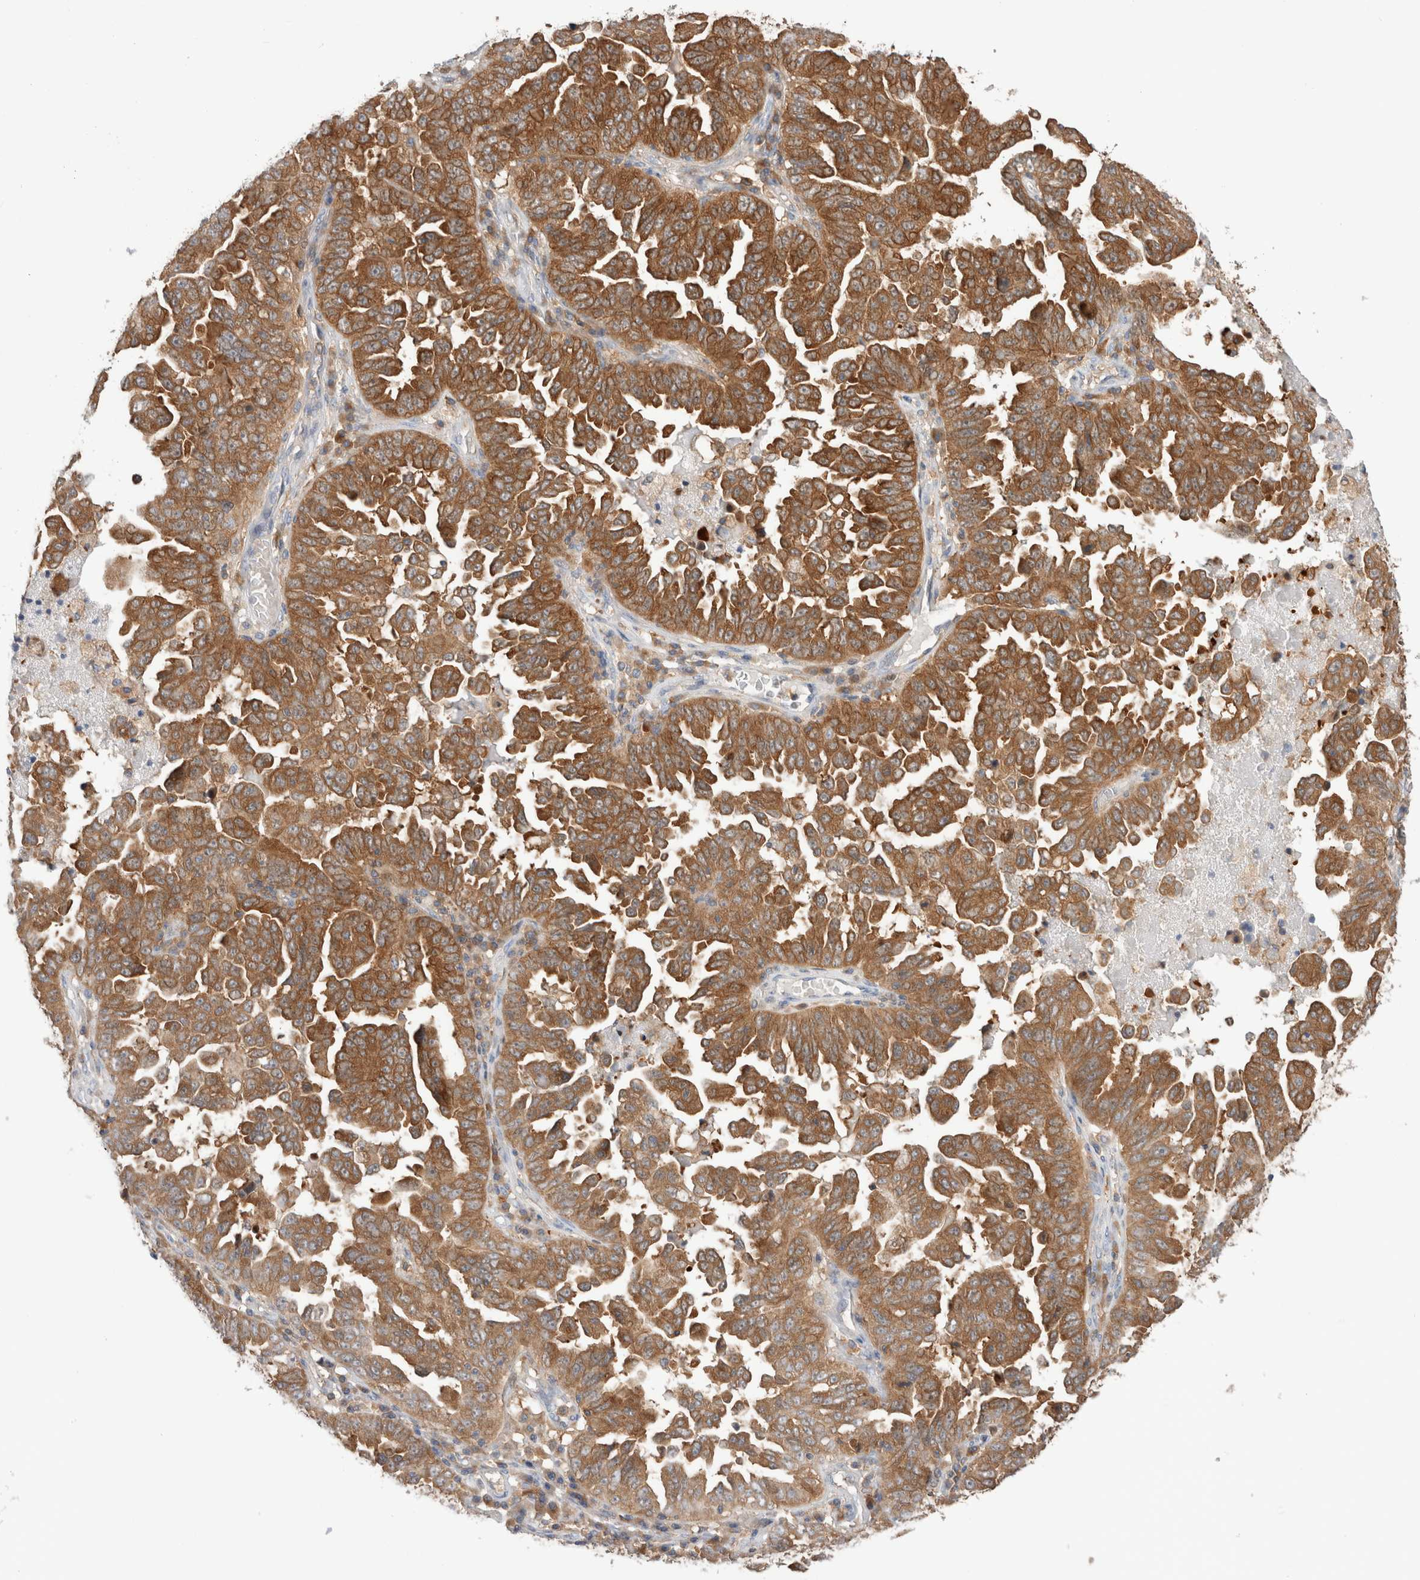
{"staining": {"intensity": "strong", "quantity": ">75%", "location": "cytoplasmic/membranous"}, "tissue": "ovarian cancer", "cell_type": "Tumor cells", "image_type": "cancer", "snomed": [{"axis": "morphology", "description": "Carcinoma, endometroid"}, {"axis": "topography", "description": "Ovary"}], "caption": "The micrograph demonstrates immunohistochemical staining of ovarian cancer (endometroid carcinoma). There is strong cytoplasmic/membranous staining is seen in approximately >75% of tumor cells. Immunohistochemistry (ihc) stains the protein in brown and the nuclei are stained blue.", "gene": "KLHL14", "patient": {"sex": "female", "age": 62}}